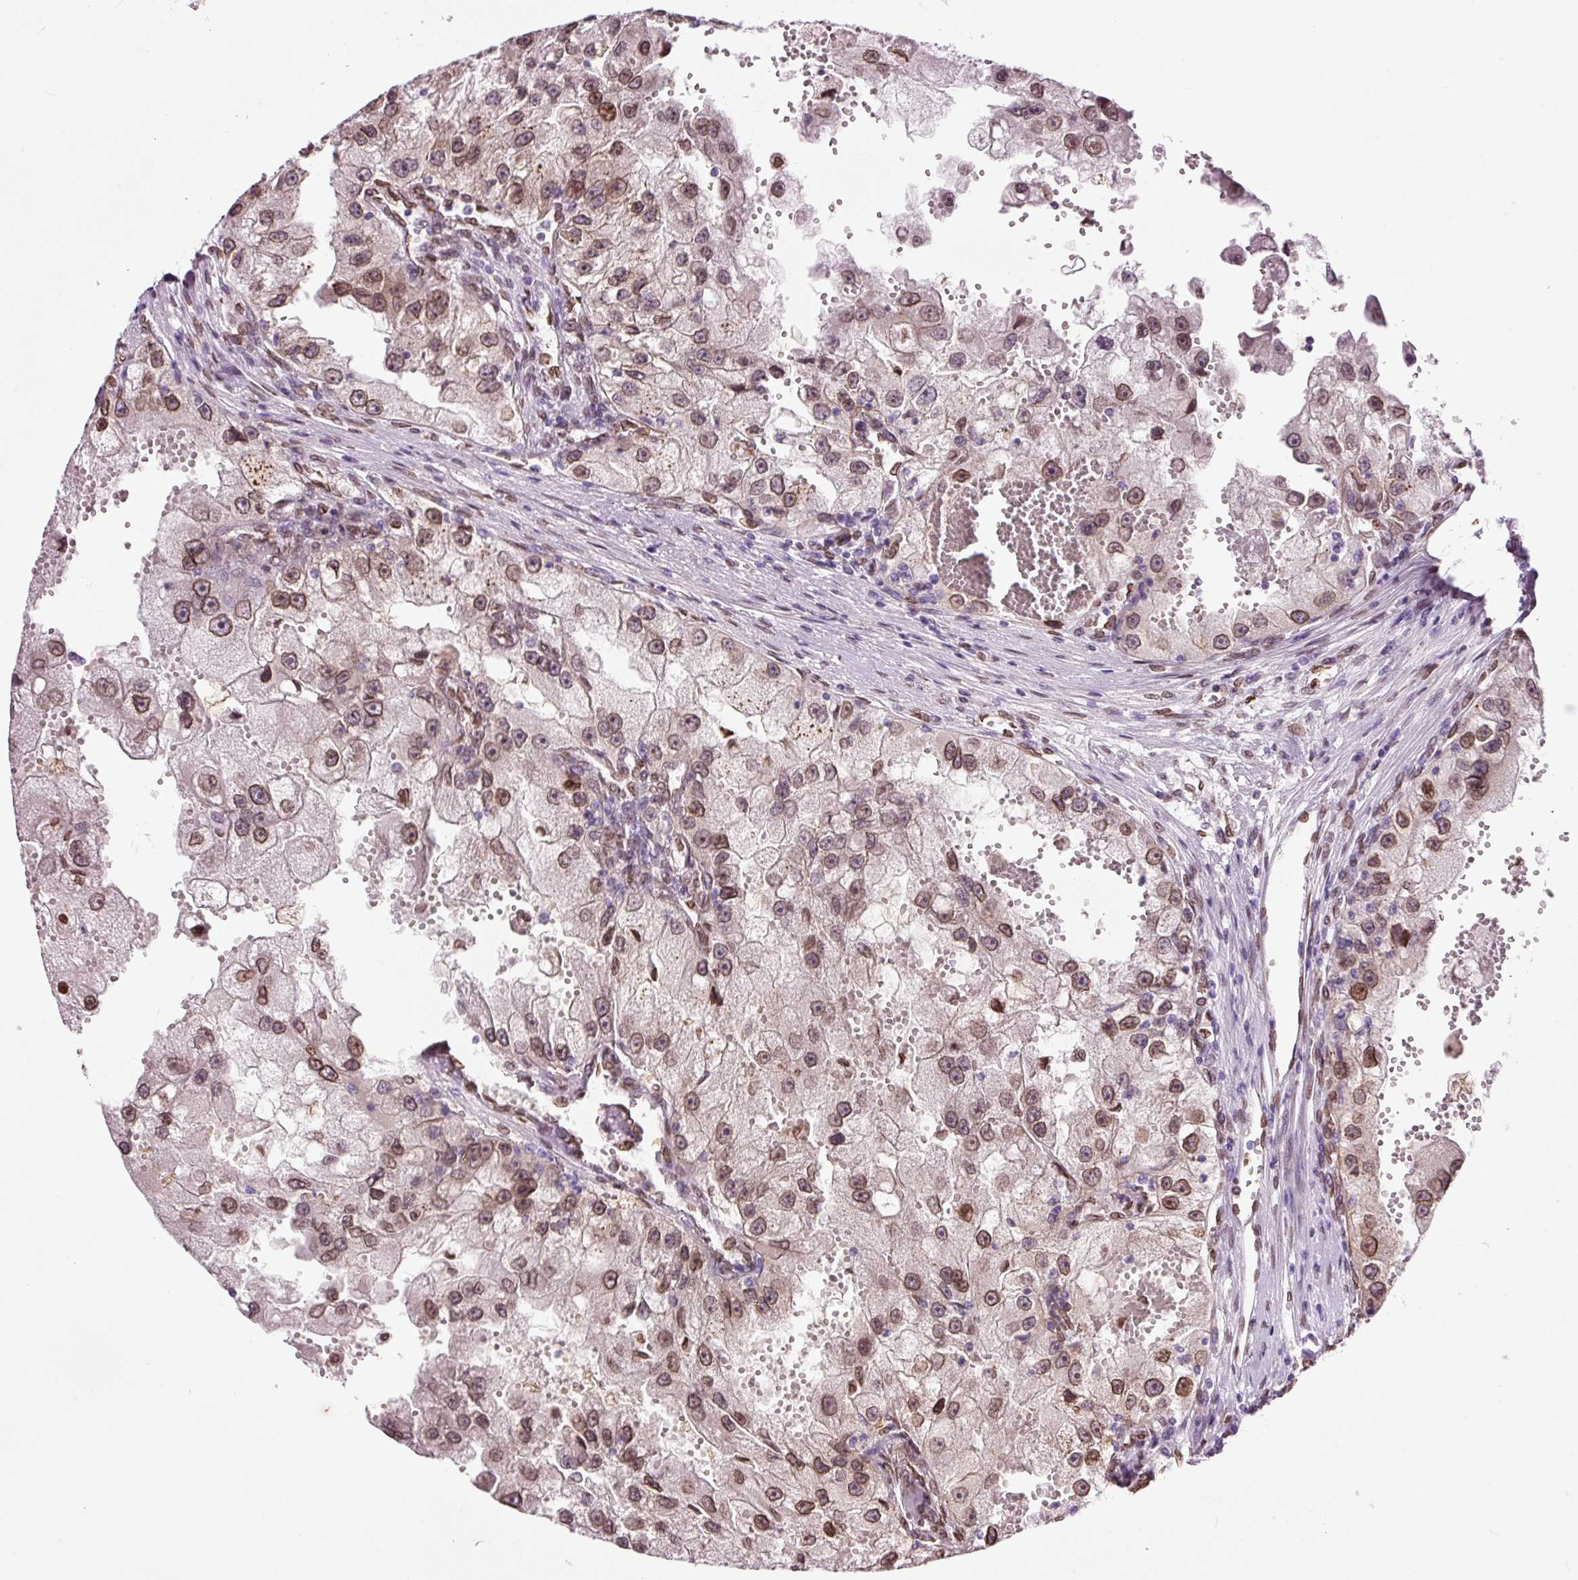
{"staining": {"intensity": "moderate", "quantity": ">75%", "location": "cytoplasmic/membranous,nuclear"}, "tissue": "renal cancer", "cell_type": "Tumor cells", "image_type": "cancer", "snomed": [{"axis": "morphology", "description": "Adenocarcinoma, NOS"}, {"axis": "topography", "description": "Kidney"}], "caption": "Immunohistochemistry (IHC) micrograph of human renal cancer stained for a protein (brown), which exhibits medium levels of moderate cytoplasmic/membranous and nuclear positivity in about >75% of tumor cells.", "gene": "ZNF224", "patient": {"sex": "male", "age": 63}}